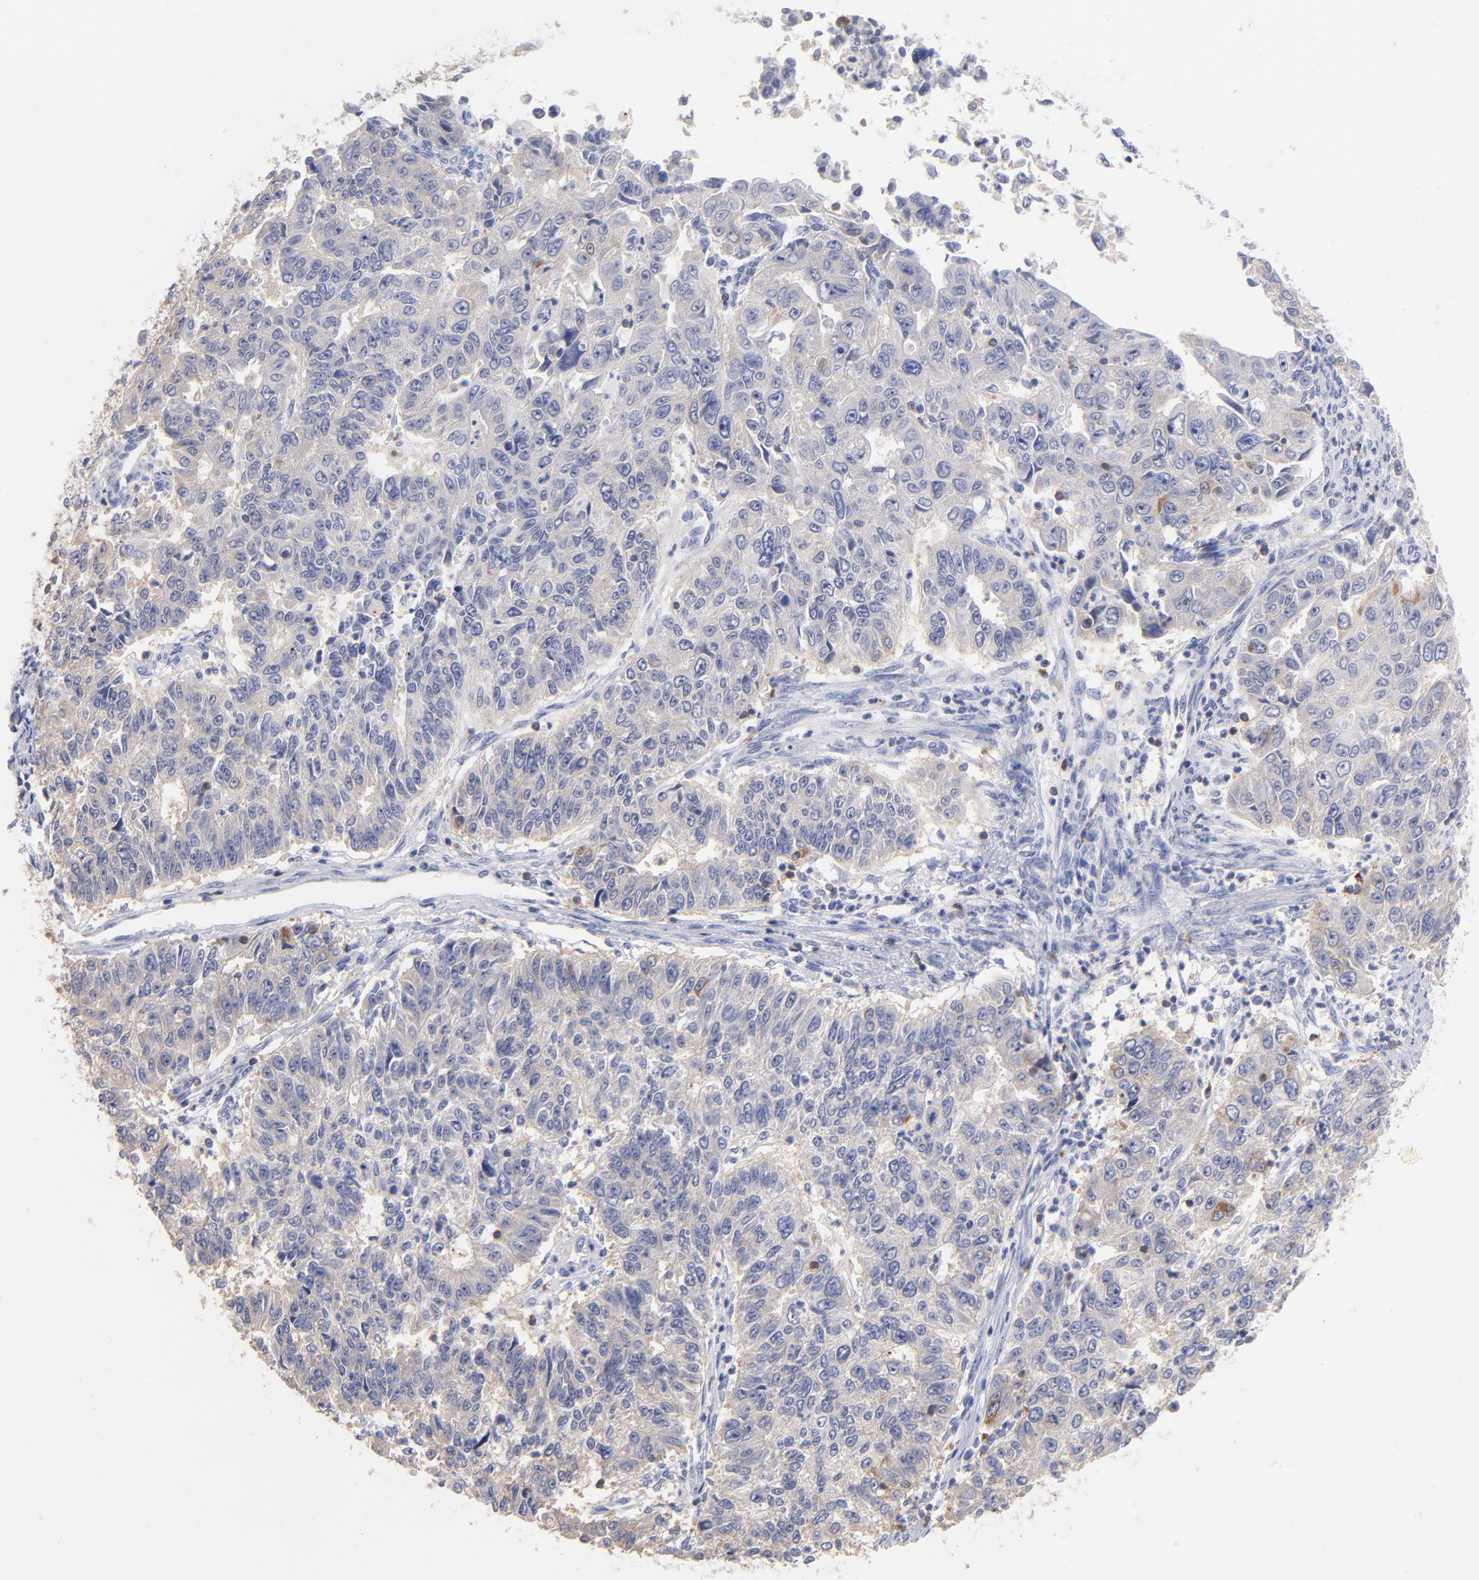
{"staining": {"intensity": "weak", "quantity": "<25%", "location": "cytoplasmic/membranous"}, "tissue": "endometrial cancer", "cell_type": "Tumor cells", "image_type": "cancer", "snomed": [{"axis": "morphology", "description": "Adenocarcinoma, NOS"}, {"axis": "topography", "description": "Endometrium"}], "caption": "Immunohistochemistry (IHC) of endometrial cancer (adenocarcinoma) displays no staining in tumor cells.", "gene": "KREMEN2", "patient": {"sex": "female", "age": 42}}